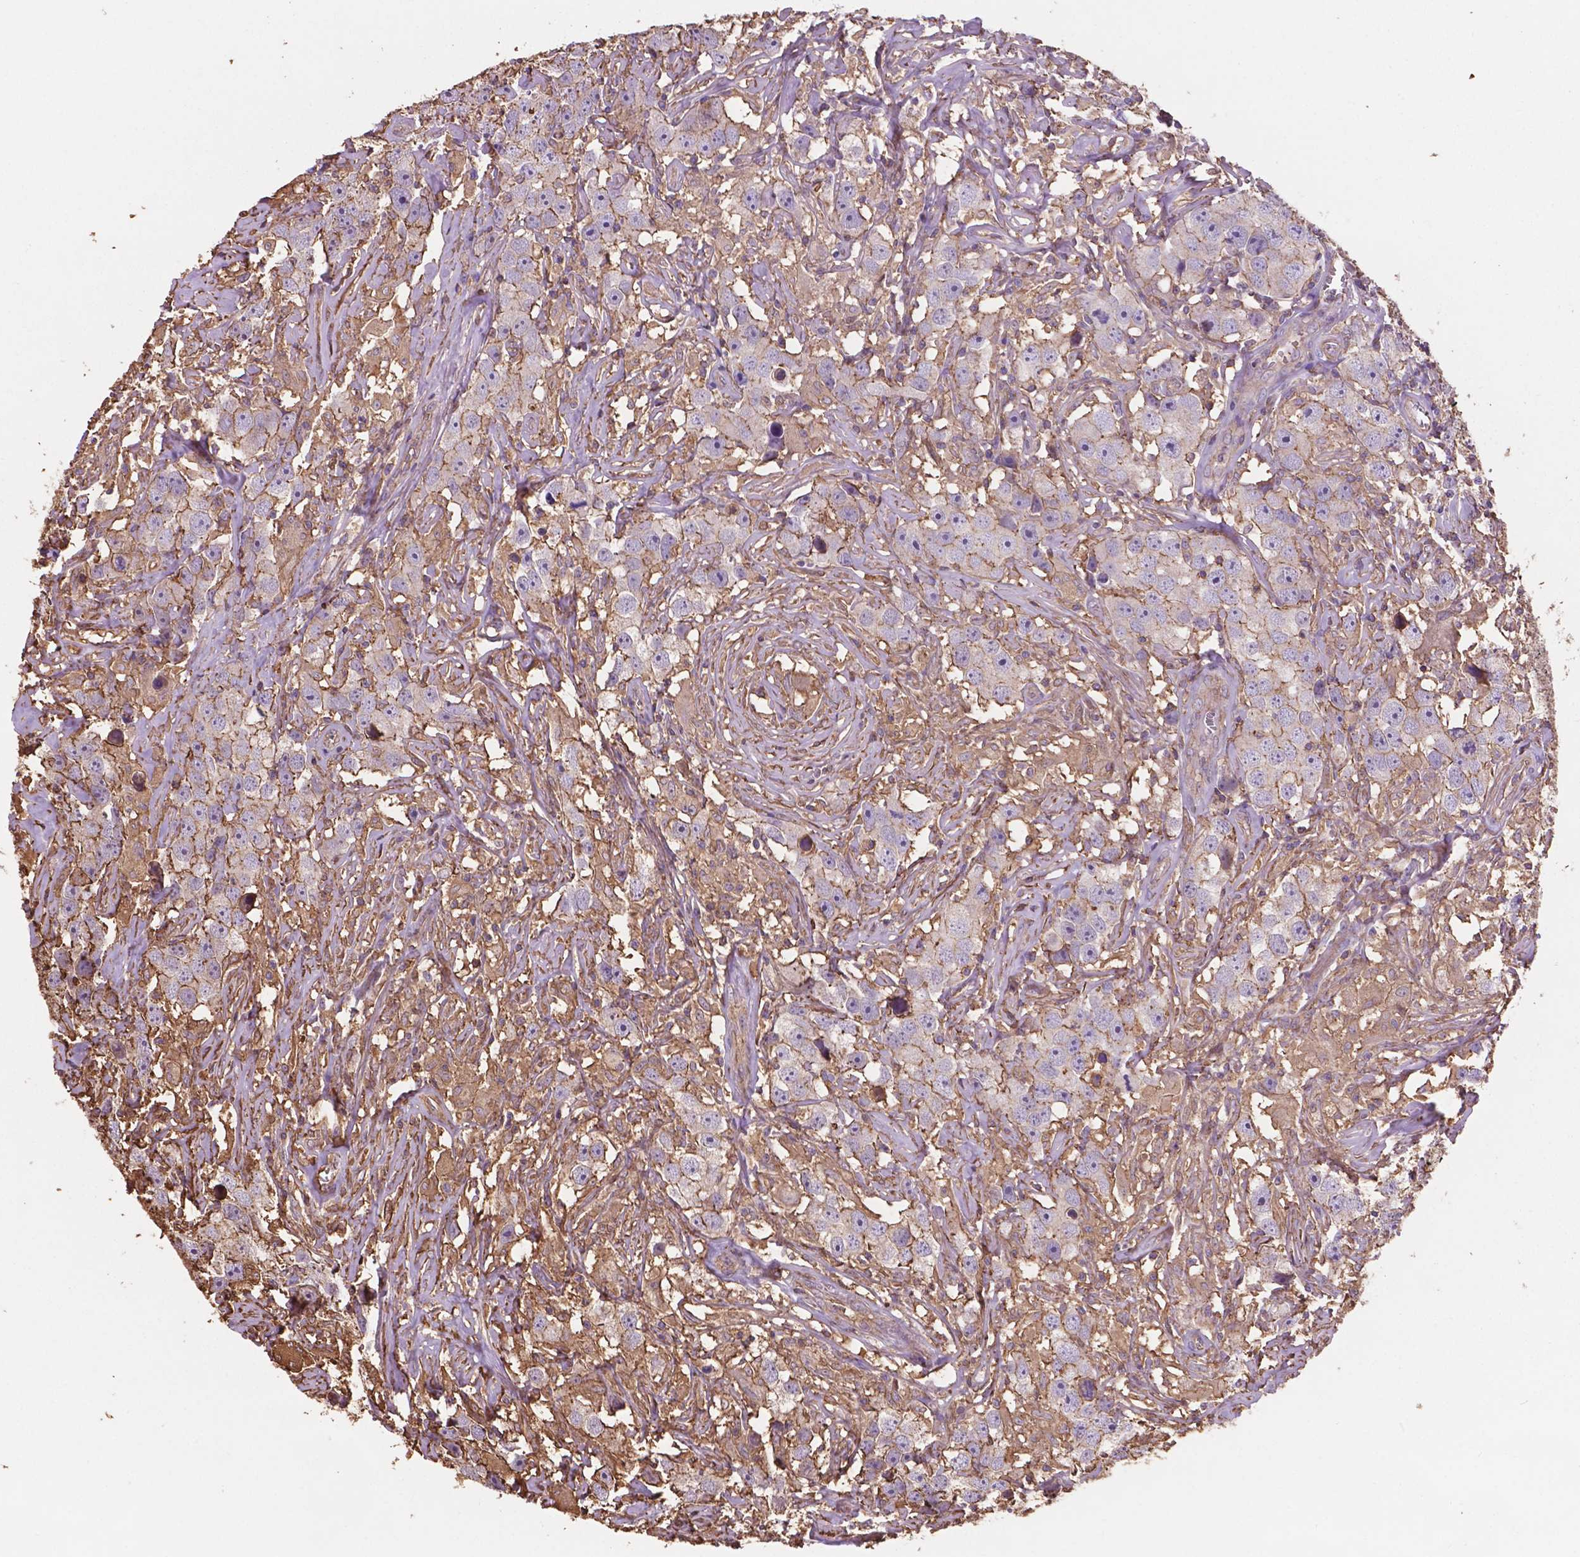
{"staining": {"intensity": "moderate", "quantity": "<25%", "location": "cytoplasmic/membranous"}, "tissue": "testis cancer", "cell_type": "Tumor cells", "image_type": "cancer", "snomed": [{"axis": "morphology", "description": "Seminoma, NOS"}, {"axis": "topography", "description": "Testis"}], "caption": "An image showing moderate cytoplasmic/membranous staining in approximately <25% of tumor cells in testis seminoma, as visualized by brown immunohistochemical staining.", "gene": "NIPA2", "patient": {"sex": "male", "age": 49}}